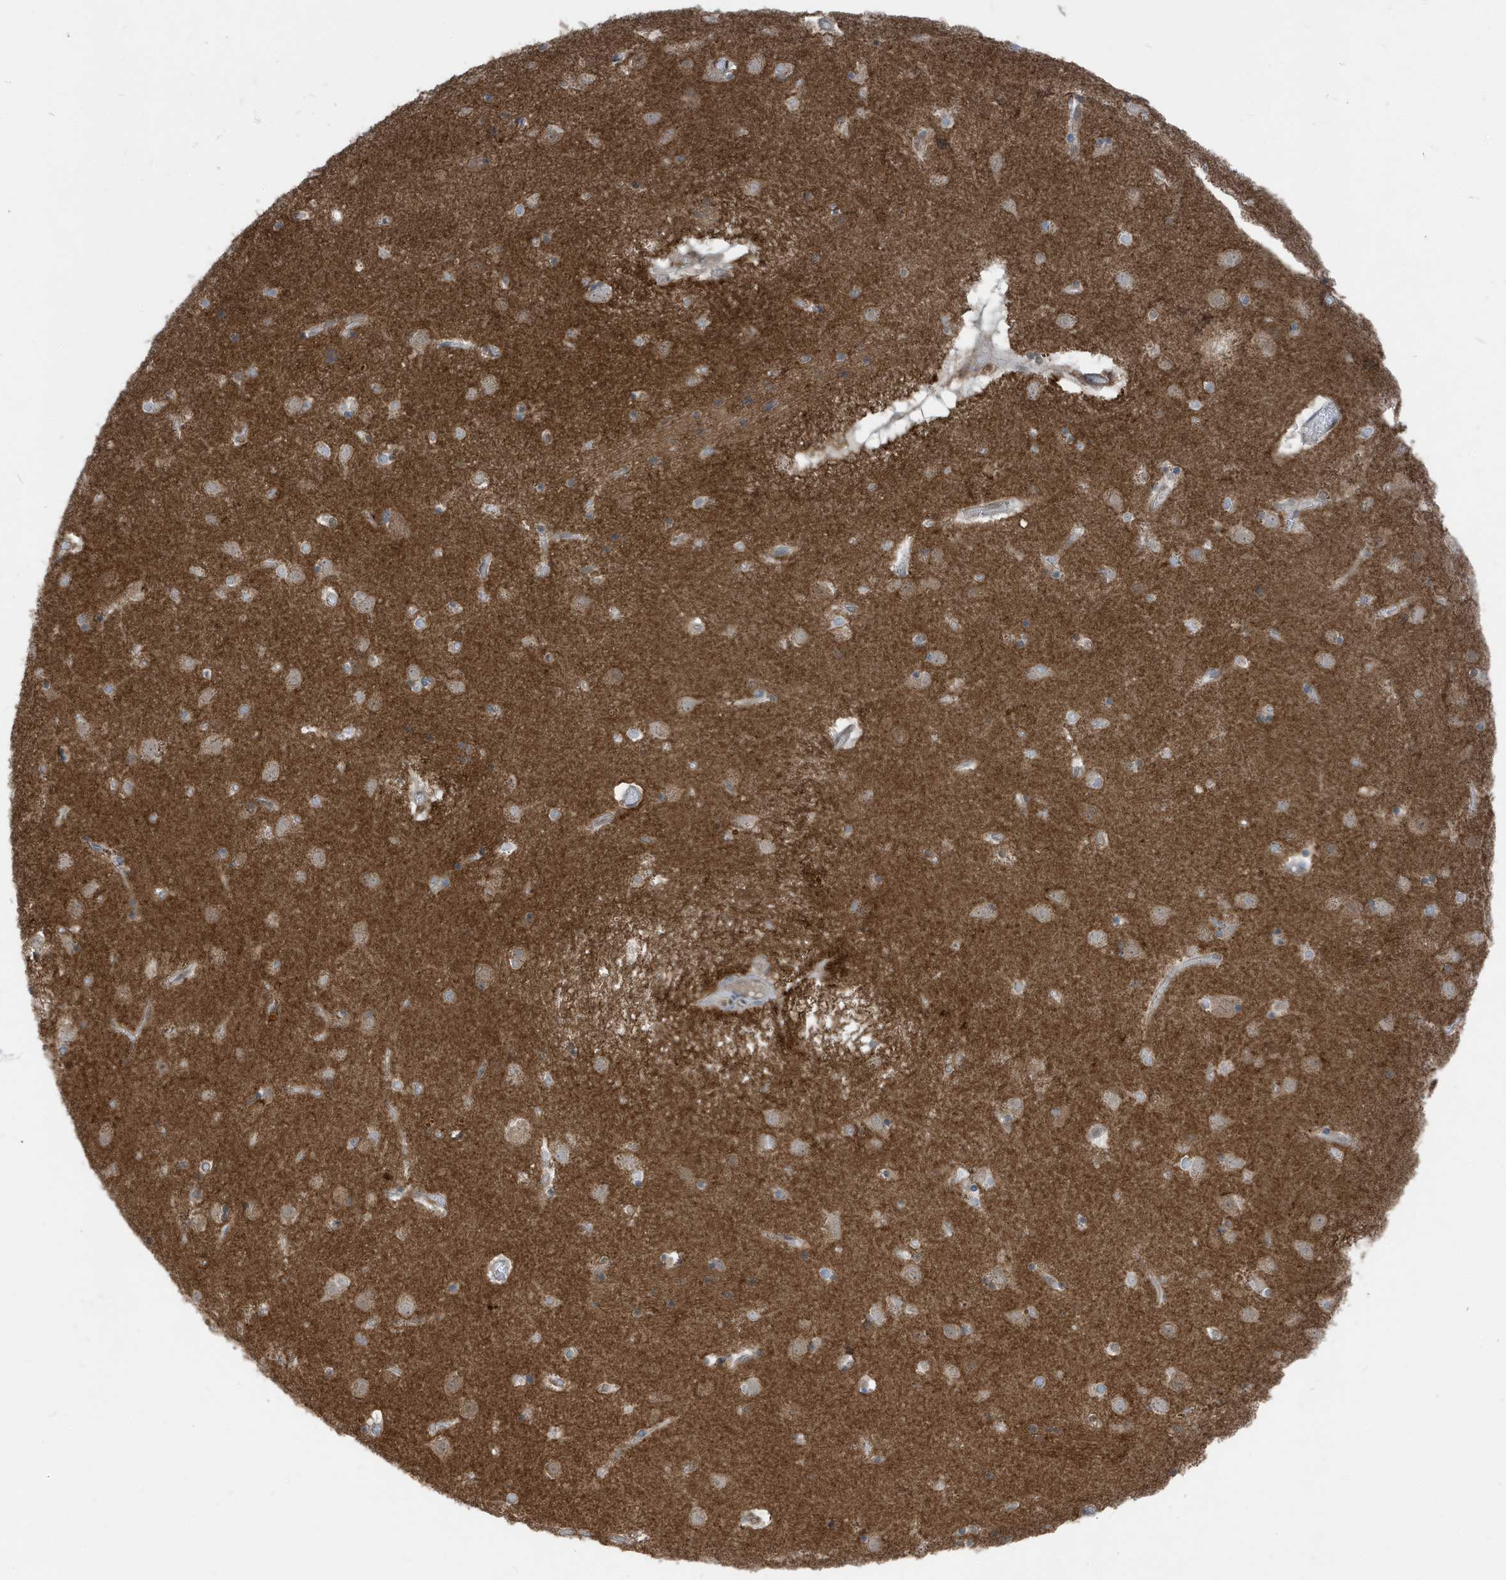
{"staining": {"intensity": "weak", "quantity": "<25%", "location": "cytoplasmic/membranous"}, "tissue": "caudate", "cell_type": "Glial cells", "image_type": "normal", "snomed": [{"axis": "morphology", "description": "Normal tissue, NOS"}, {"axis": "topography", "description": "Lateral ventricle wall"}], "caption": "The immunohistochemistry (IHC) photomicrograph has no significant expression in glial cells of caudate. (DAB (3,3'-diaminobenzidine) immunohistochemistry with hematoxylin counter stain).", "gene": "NCOA7", "patient": {"sex": "male", "age": 70}}